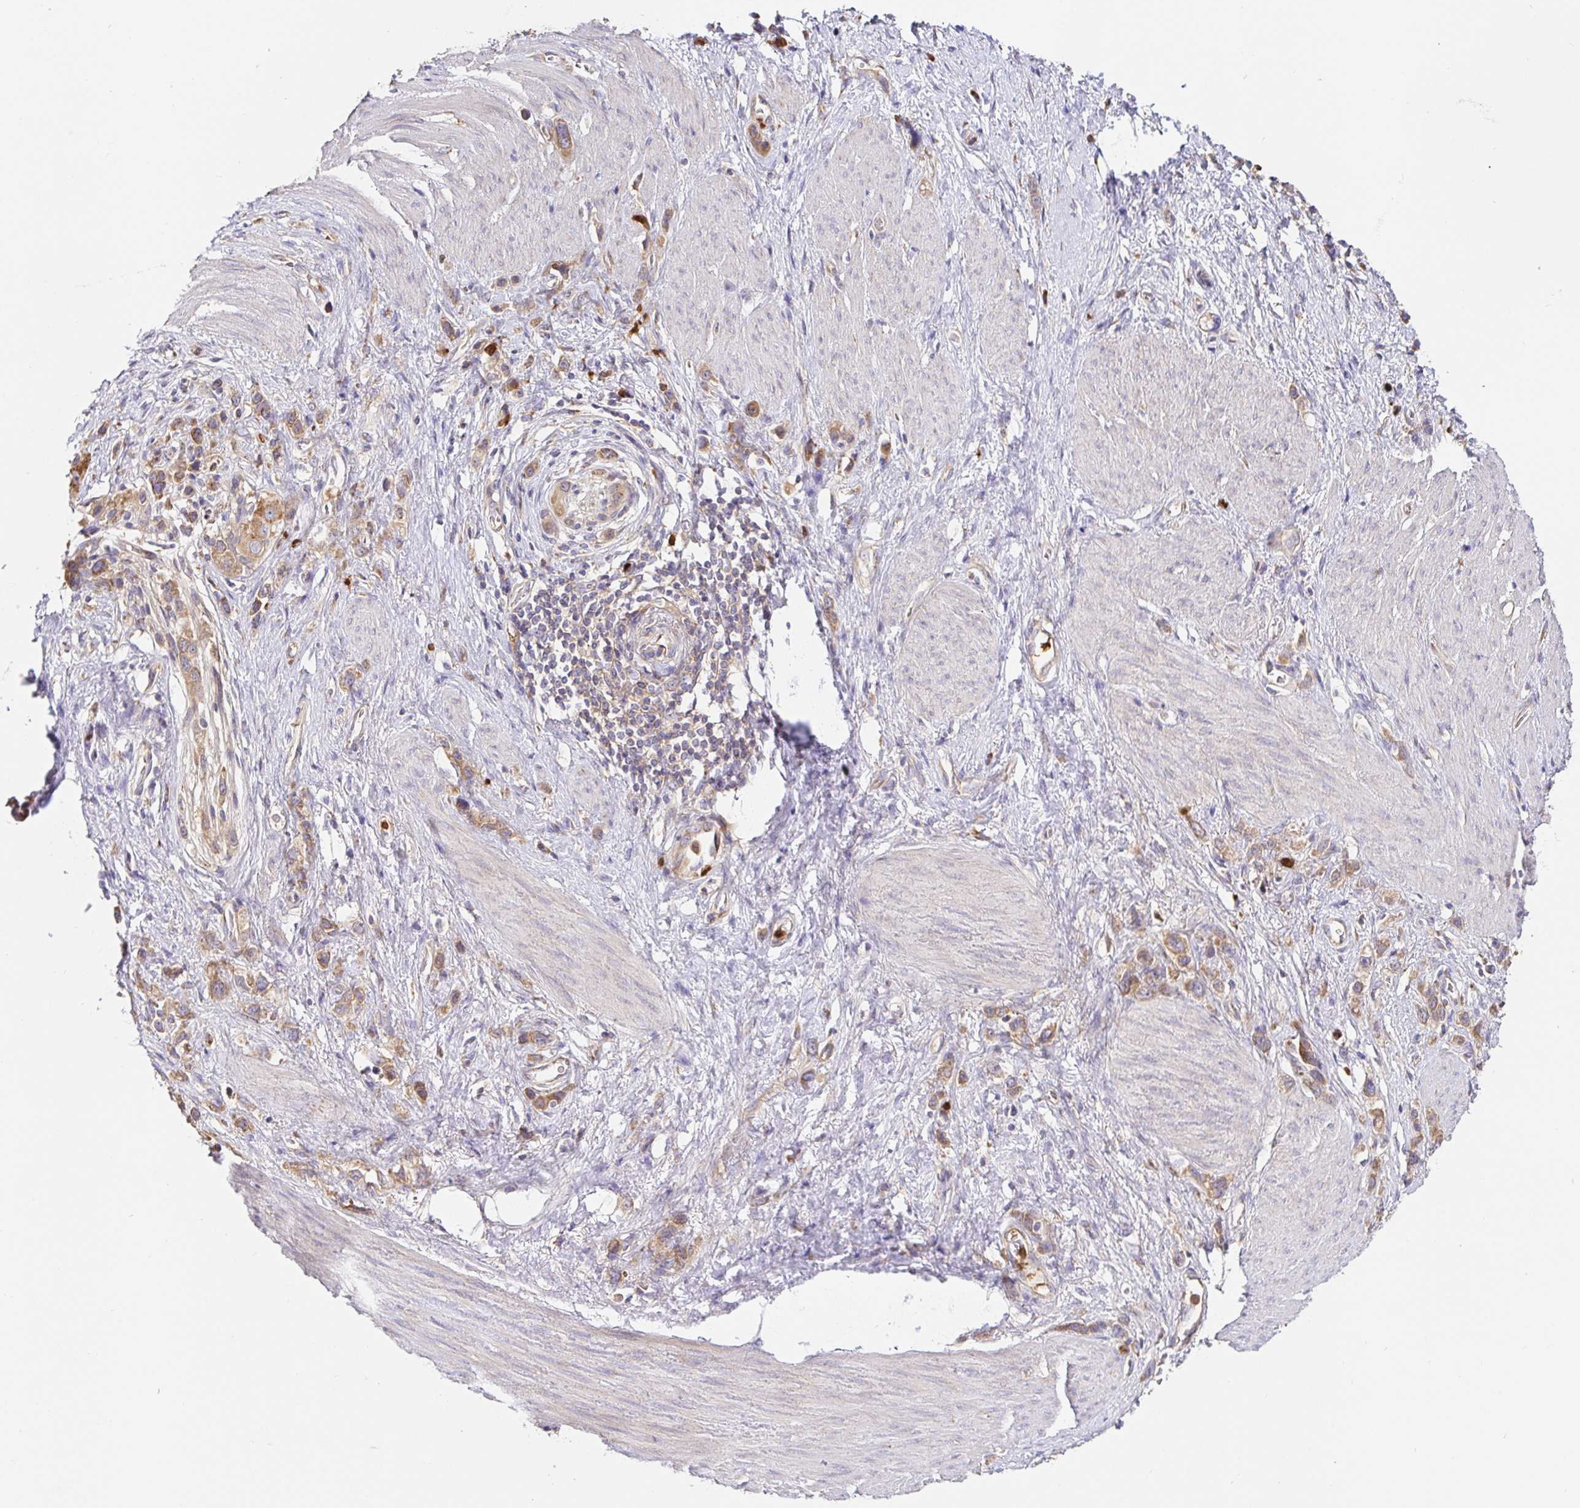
{"staining": {"intensity": "weak", "quantity": ">75%", "location": "cytoplasmic/membranous"}, "tissue": "stomach cancer", "cell_type": "Tumor cells", "image_type": "cancer", "snomed": [{"axis": "morphology", "description": "Adenocarcinoma, NOS"}, {"axis": "topography", "description": "Stomach"}], "caption": "Weak cytoplasmic/membranous positivity is identified in about >75% of tumor cells in stomach adenocarcinoma.", "gene": "PDPK1", "patient": {"sex": "female", "age": 65}}